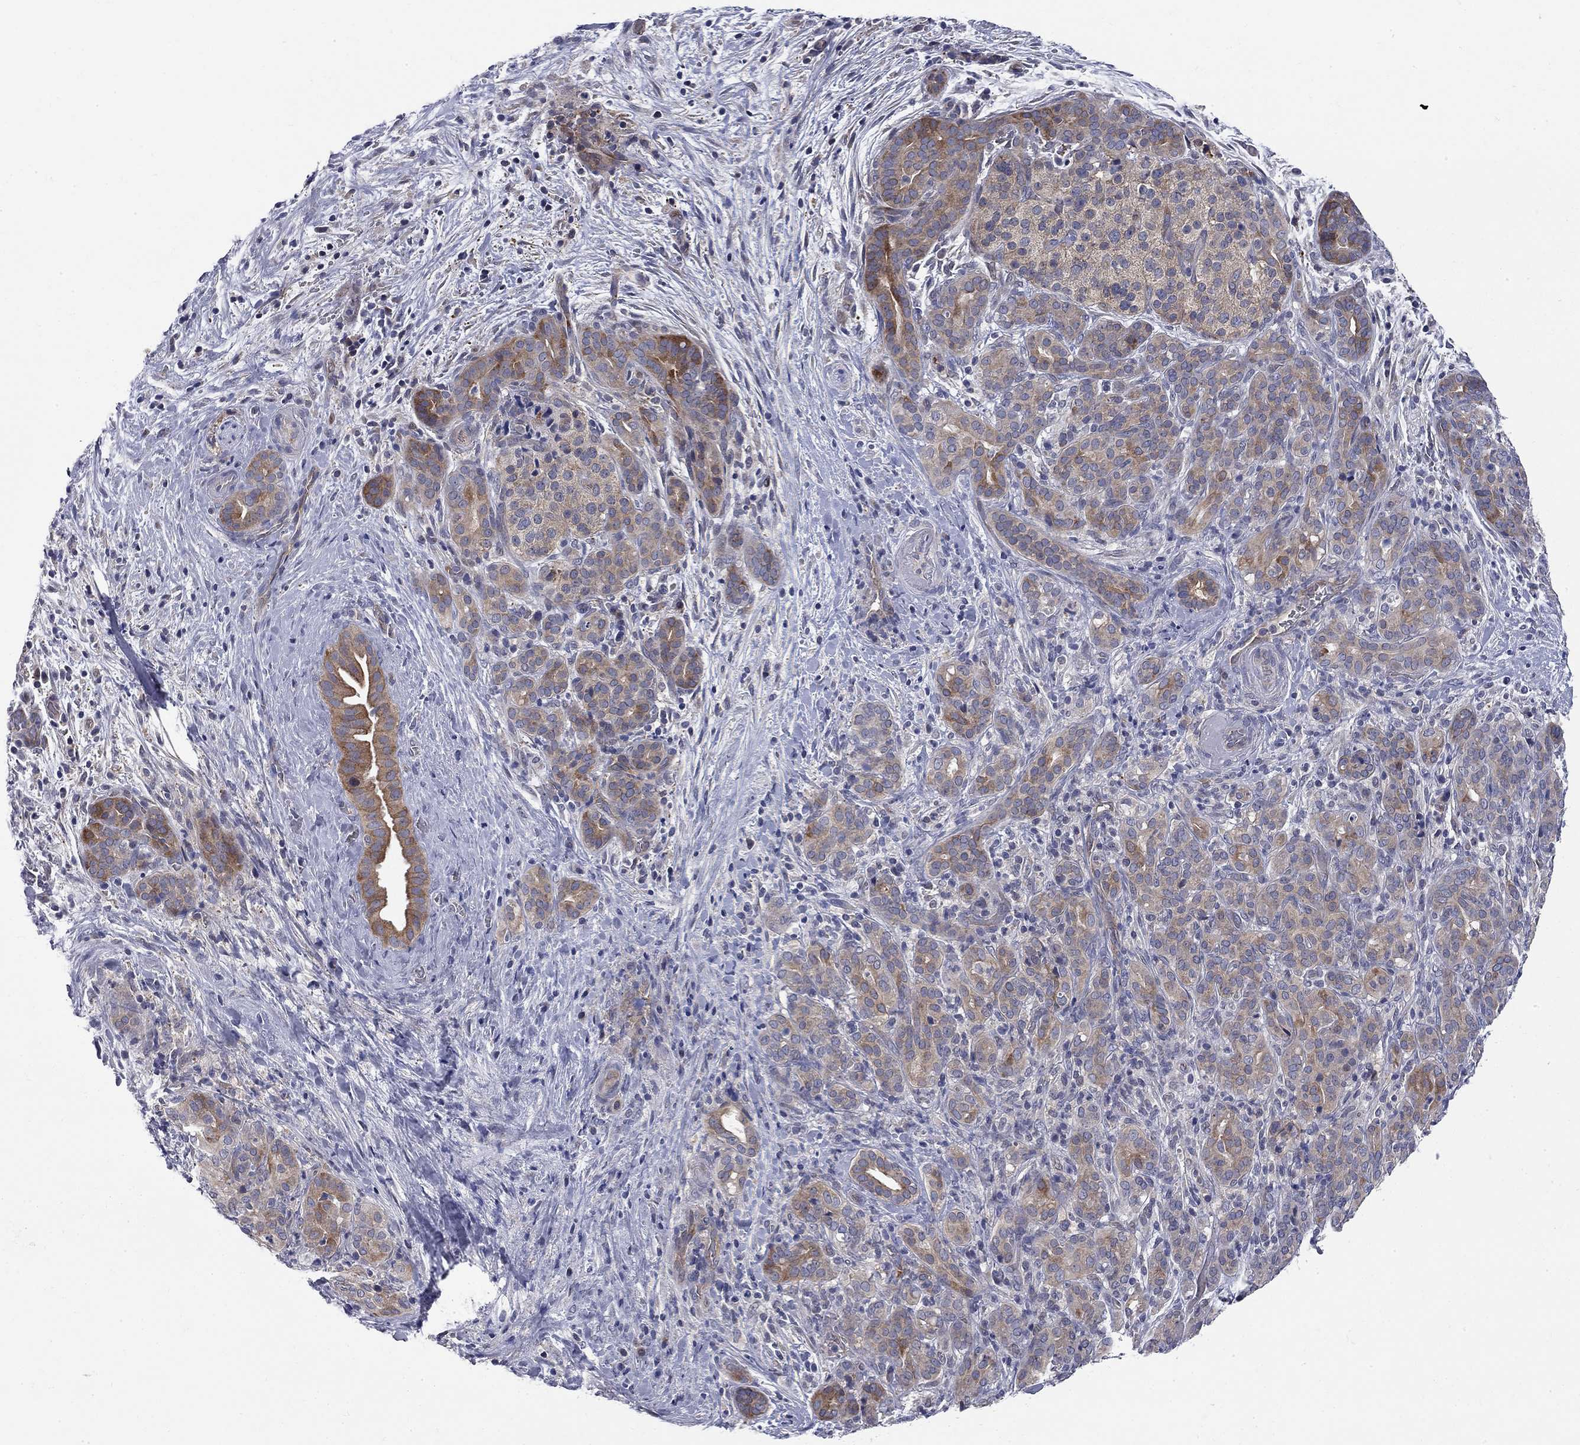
{"staining": {"intensity": "moderate", "quantity": "25%-75%", "location": "cytoplasmic/membranous"}, "tissue": "pancreatic cancer", "cell_type": "Tumor cells", "image_type": "cancer", "snomed": [{"axis": "morphology", "description": "Adenocarcinoma, NOS"}, {"axis": "topography", "description": "Pancreas"}], "caption": "The immunohistochemical stain highlights moderate cytoplasmic/membranous expression in tumor cells of pancreatic adenocarcinoma tissue. (DAB (3,3'-diaminobenzidine) IHC with brightfield microscopy, high magnification).", "gene": "GALNT8", "patient": {"sex": "male", "age": 44}}